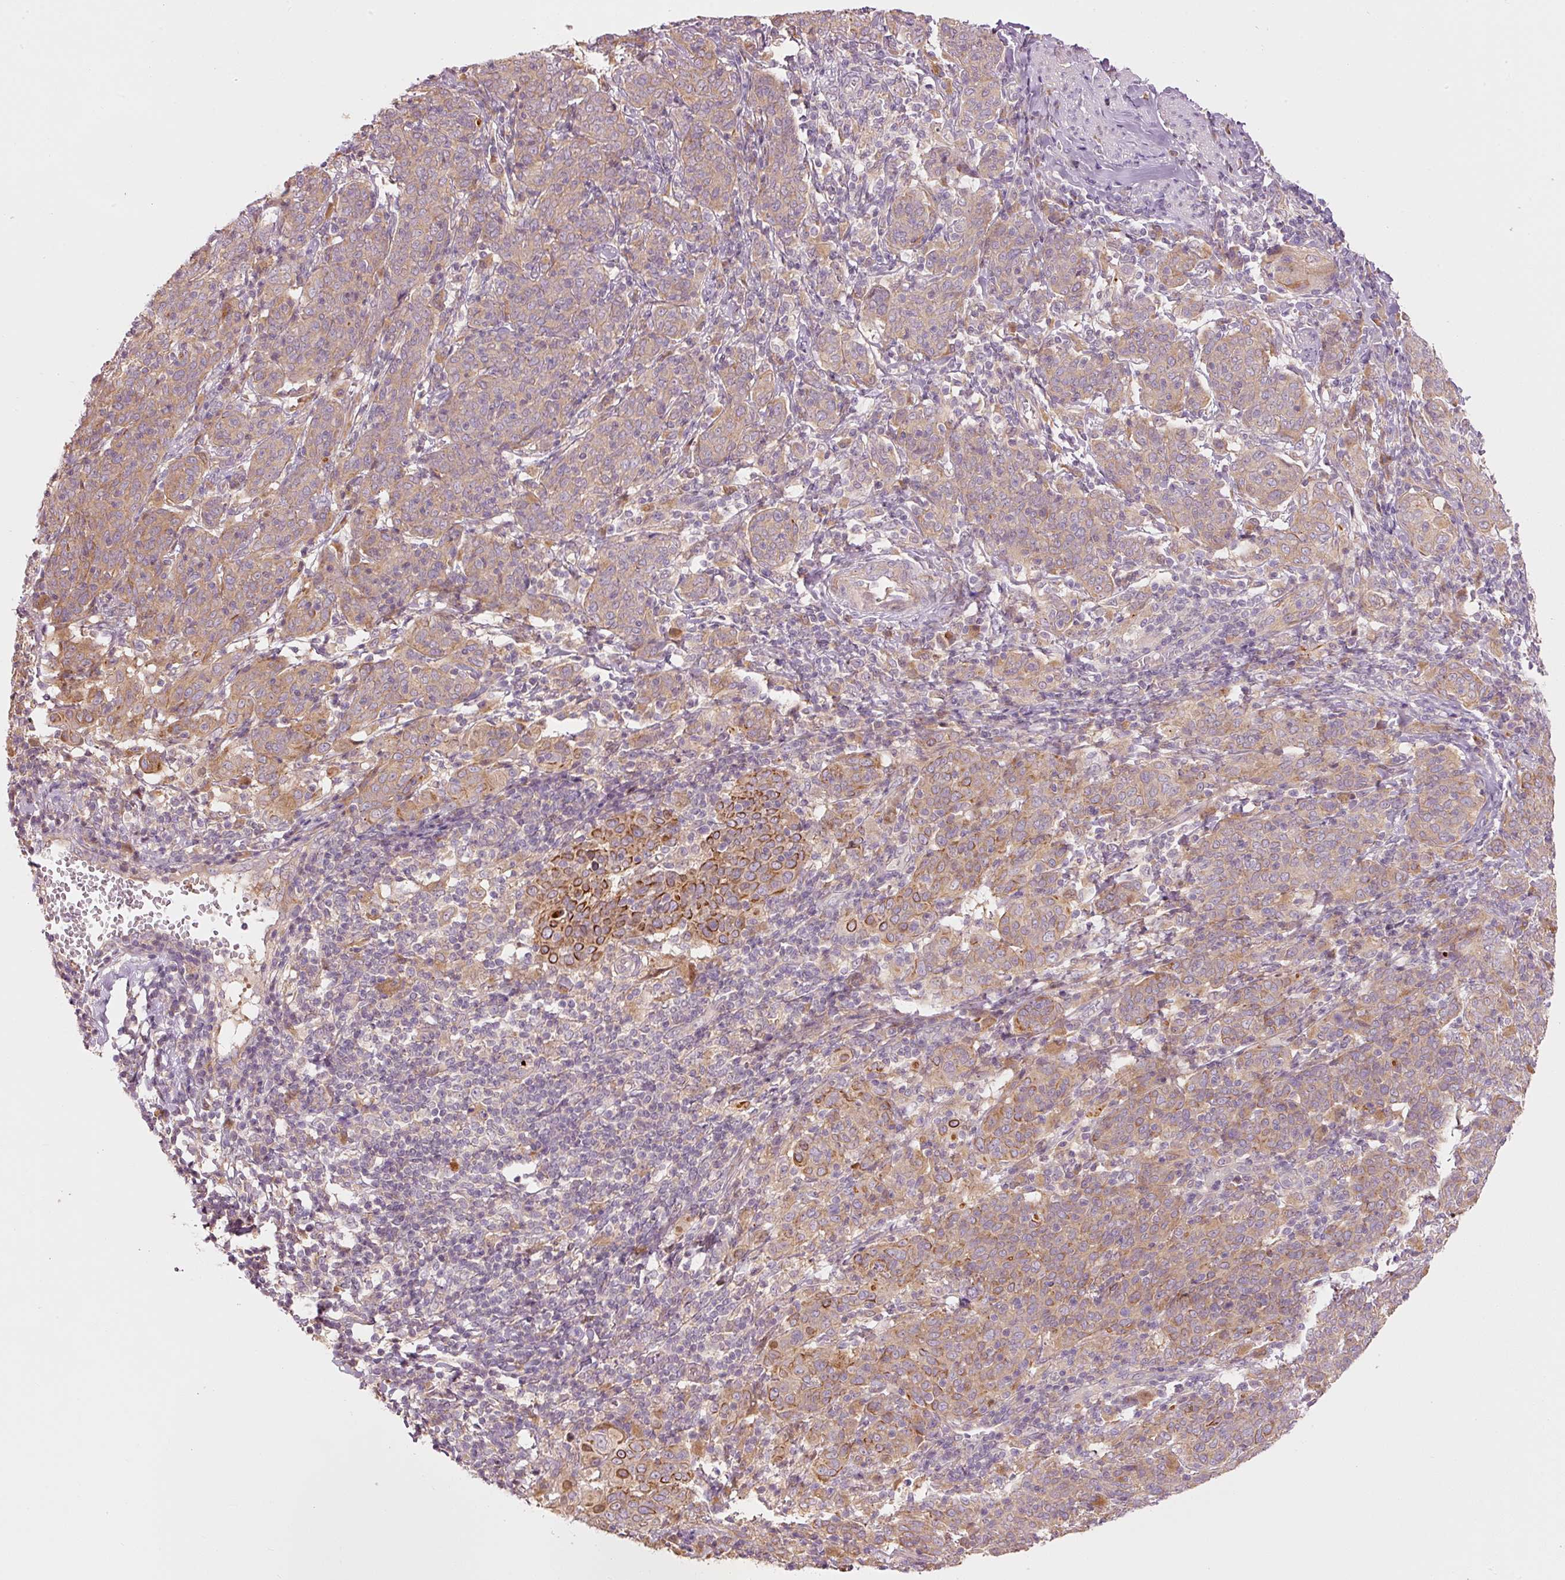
{"staining": {"intensity": "strong", "quantity": "<25%", "location": "cytoplasmic/membranous"}, "tissue": "cervical cancer", "cell_type": "Tumor cells", "image_type": "cancer", "snomed": [{"axis": "morphology", "description": "Squamous cell carcinoma, NOS"}, {"axis": "topography", "description": "Cervix"}], "caption": "Immunohistochemistry (DAB (3,3'-diaminobenzidine)) staining of cervical cancer (squamous cell carcinoma) displays strong cytoplasmic/membranous protein staining in approximately <25% of tumor cells. (Brightfield microscopy of DAB IHC at high magnification).", "gene": "MAP10", "patient": {"sex": "female", "age": 67}}